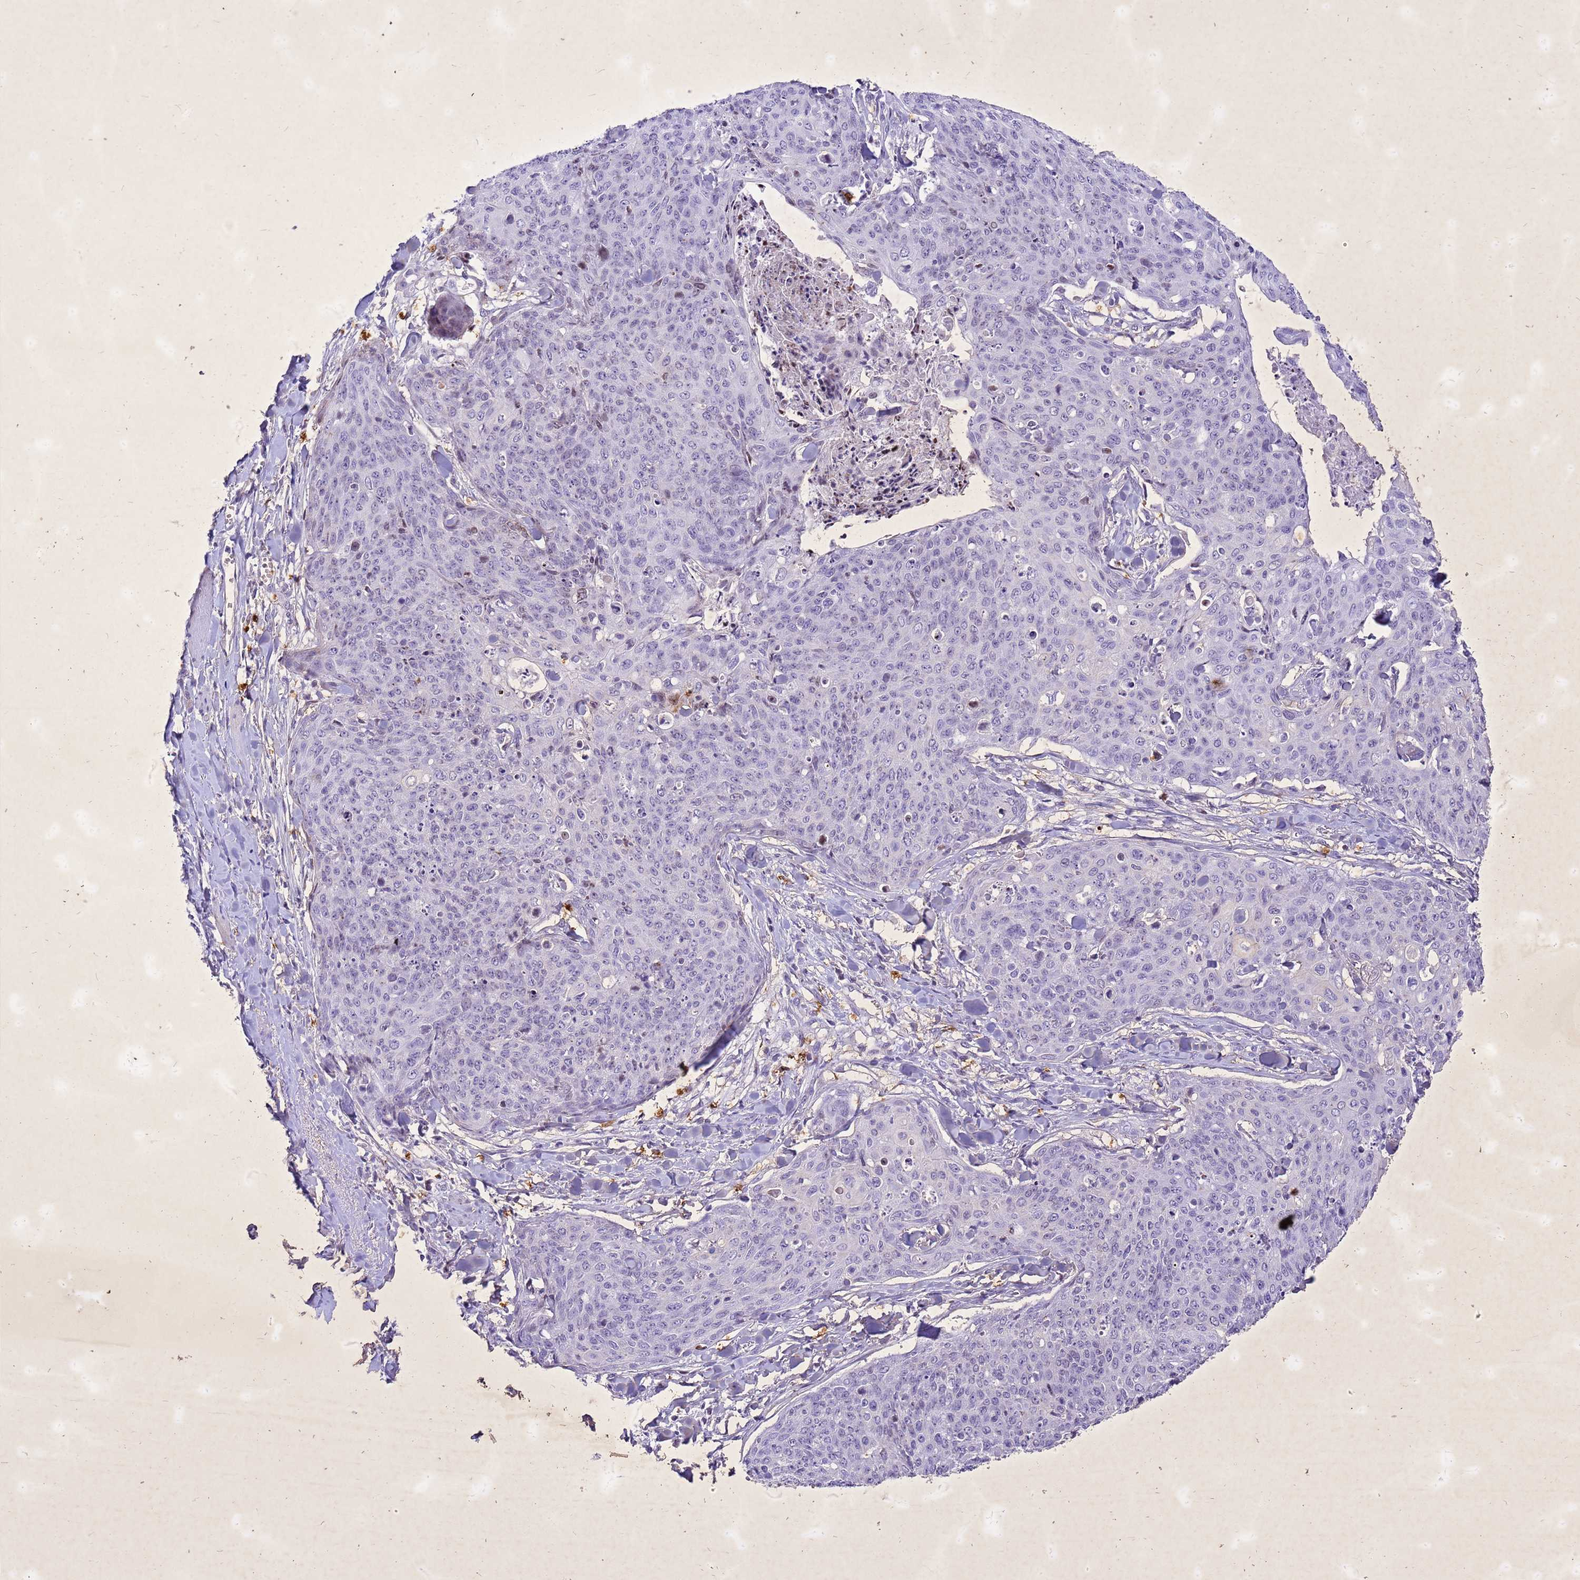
{"staining": {"intensity": "negative", "quantity": "none", "location": "none"}, "tissue": "skin cancer", "cell_type": "Tumor cells", "image_type": "cancer", "snomed": [{"axis": "morphology", "description": "Squamous cell carcinoma, NOS"}, {"axis": "topography", "description": "Skin"}, {"axis": "topography", "description": "Vulva"}], "caption": "A micrograph of human squamous cell carcinoma (skin) is negative for staining in tumor cells.", "gene": "COPS9", "patient": {"sex": "female", "age": 85}}